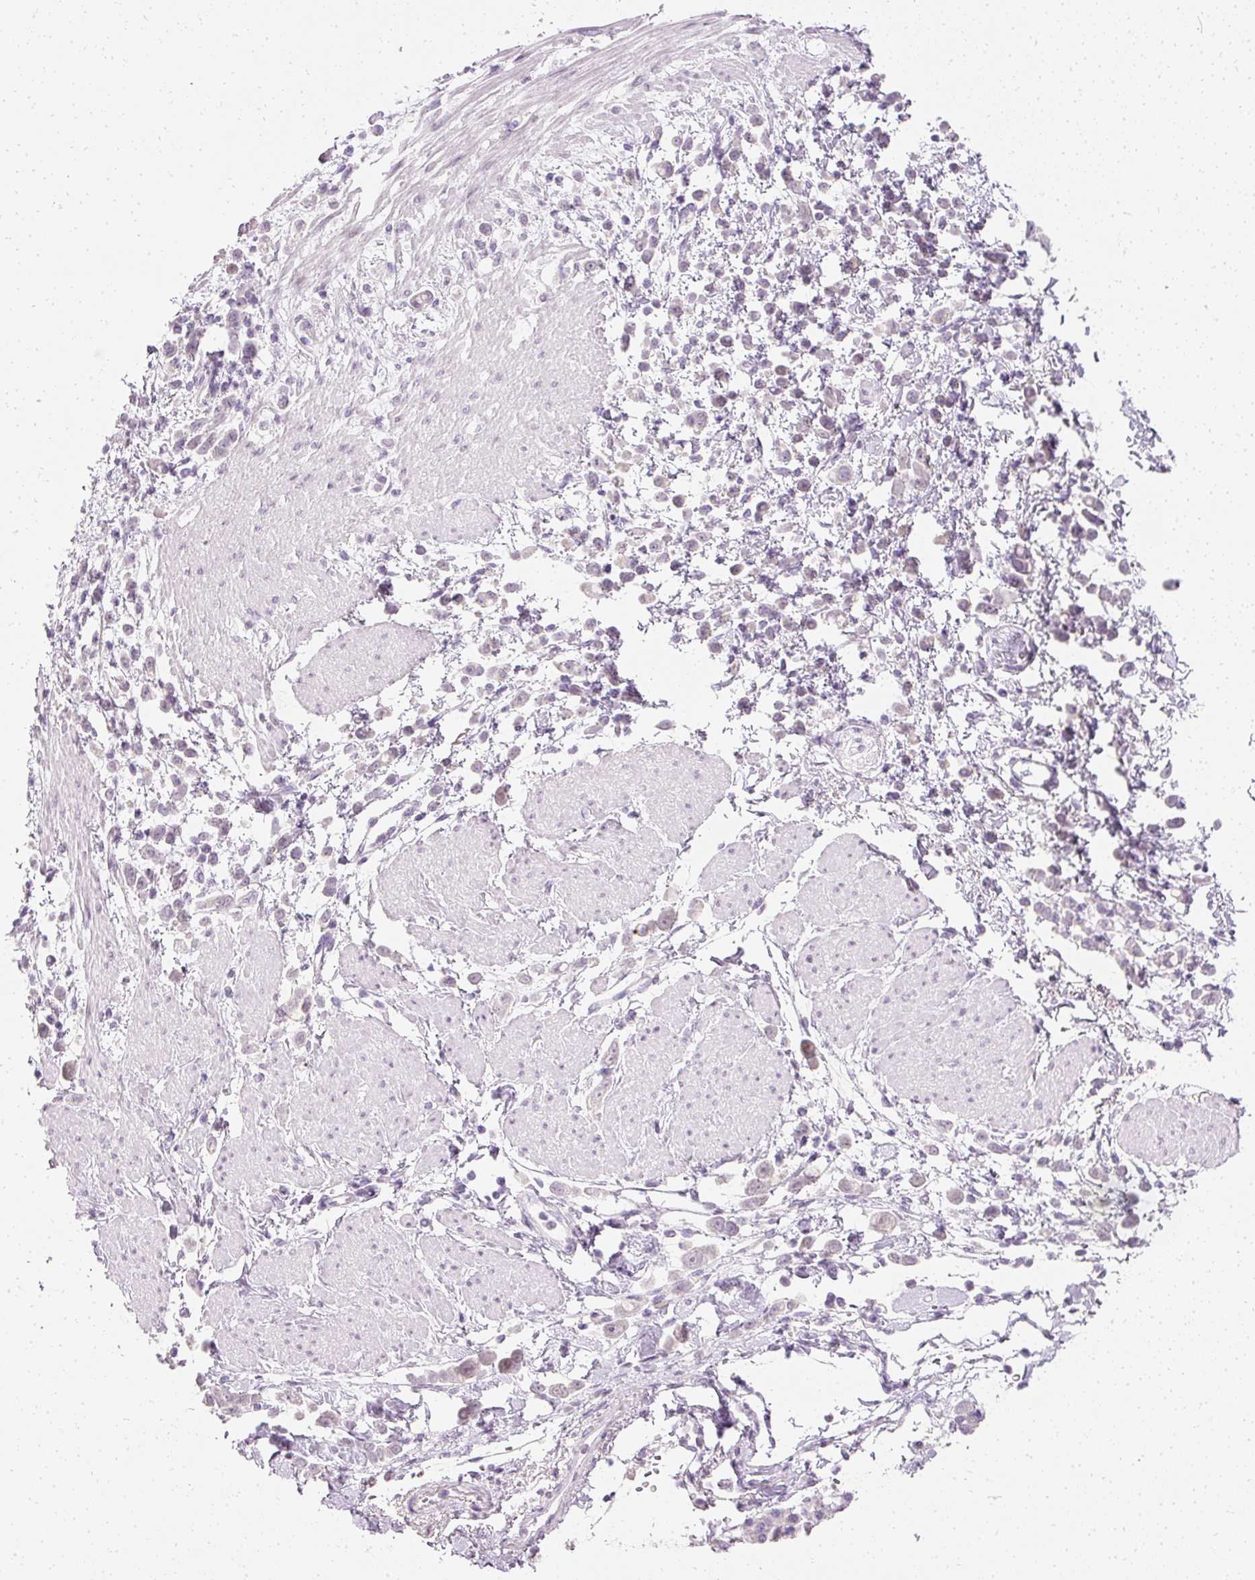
{"staining": {"intensity": "weak", "quantity": "<25%", "location": "nuclear"}, "tissue": "pancreatic cancer", "cell_type": "Tumor cells", "image_type": "cancer", "snomed": [{"axis": "morphology", "description": "Normal tissue, NOS"}, {"axis": "morphology", "description": "Adenocarcinoma, NOS"}, {"axis": "topography", "description": "Pancreas"}], "caption": "Tumor cells are negative for protein expression in human pancreatic cancer.", "gene": "ELAVL3", "patient": {"sex": "female", "age": 64}}